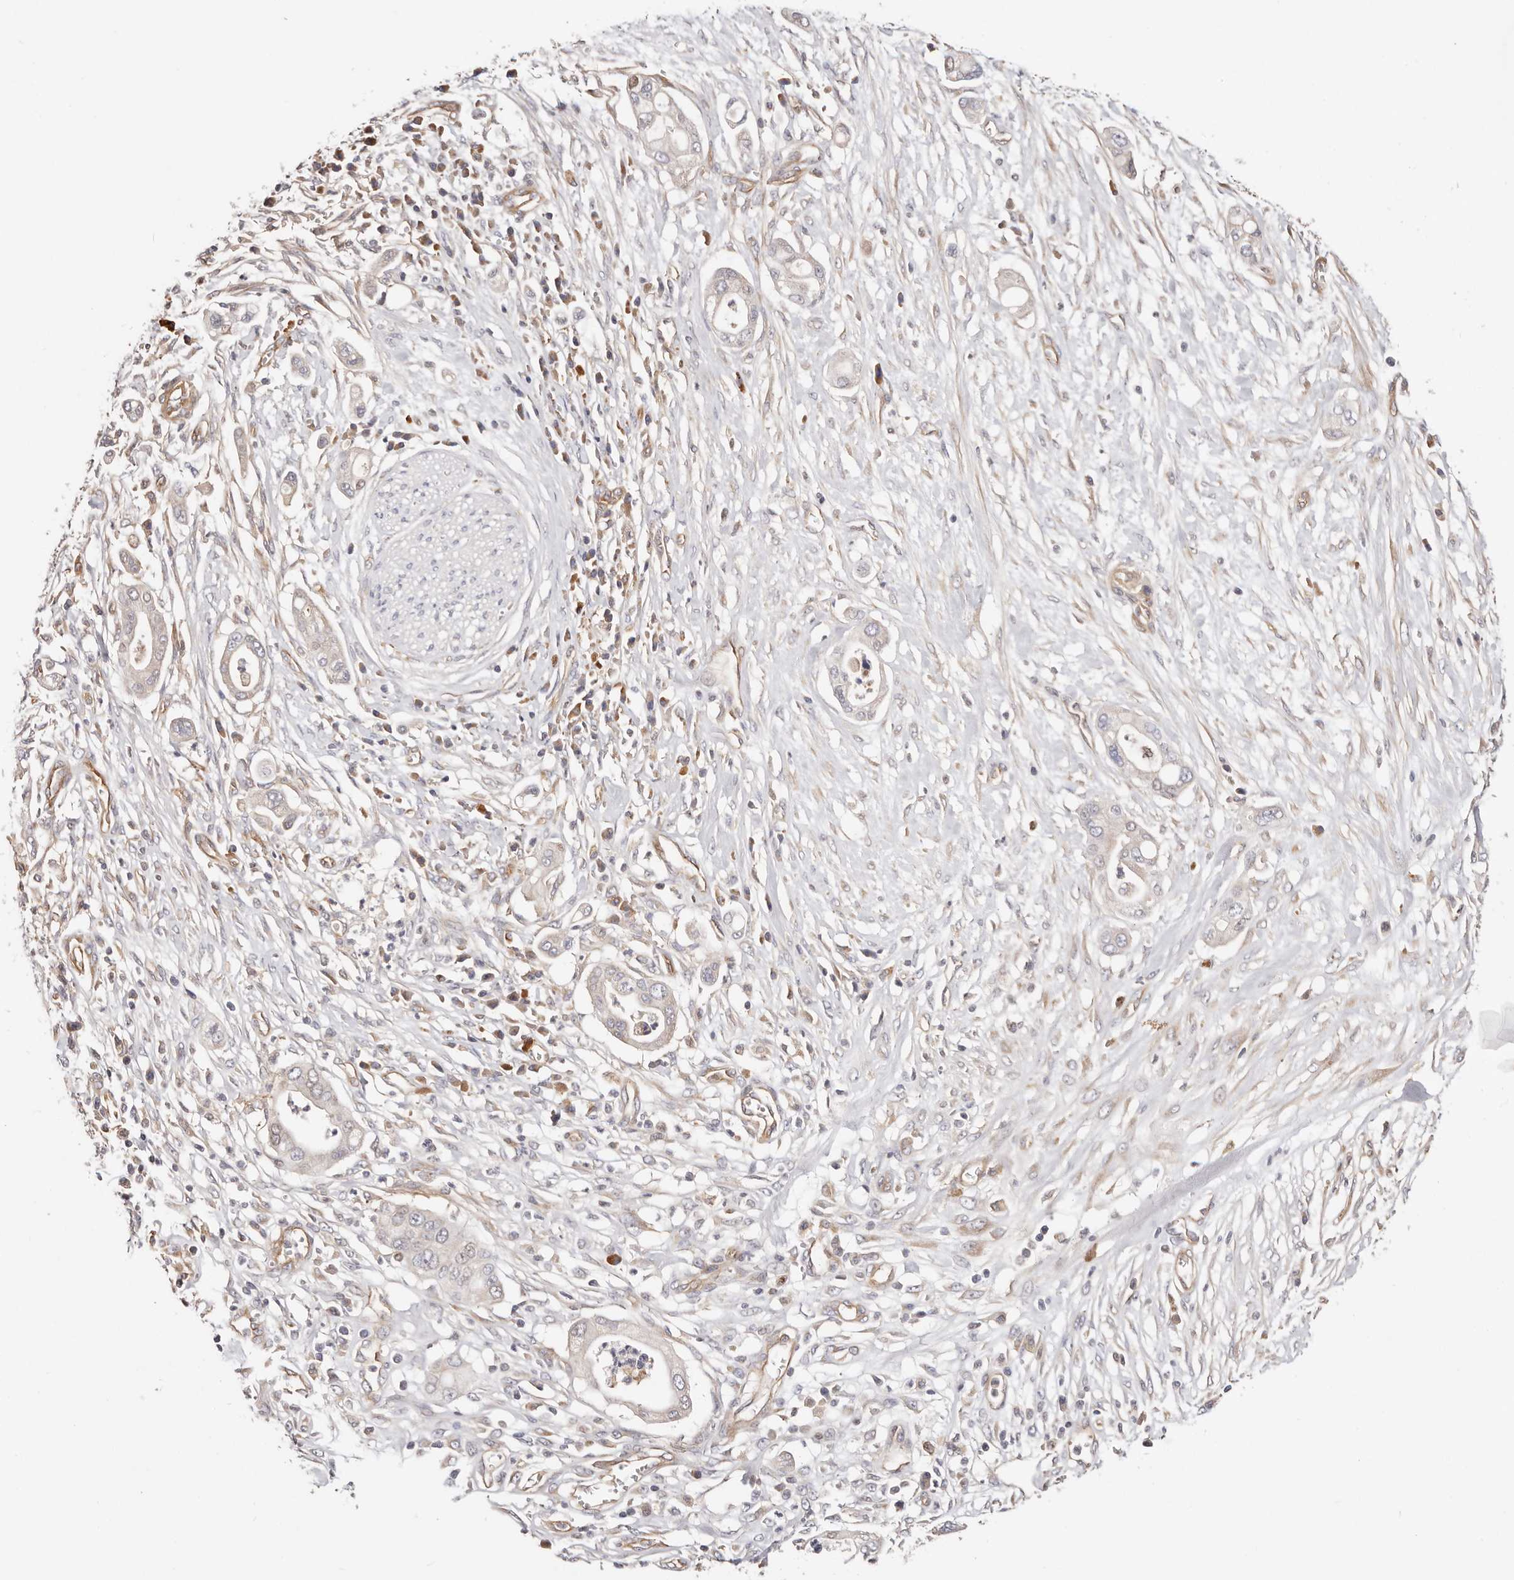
{"staining": {"intensity": "negative", "quantity": "none", "location": "none"}, "tissue": "pancreatic cancer", "cell_type": "Tumor cells", "image_type": "cancer", "snomed": [{"axis": "morphology", "description": "Adenocarcinoma, NOS"}, {"axis": "topography", "description": "Pancreas"}], "caption": "Protein analysis of pancreatic cancer shows no significant positivity in tumor cells.", "gene": "MACF1", "patient": {"sex": "male", "age": 68}}